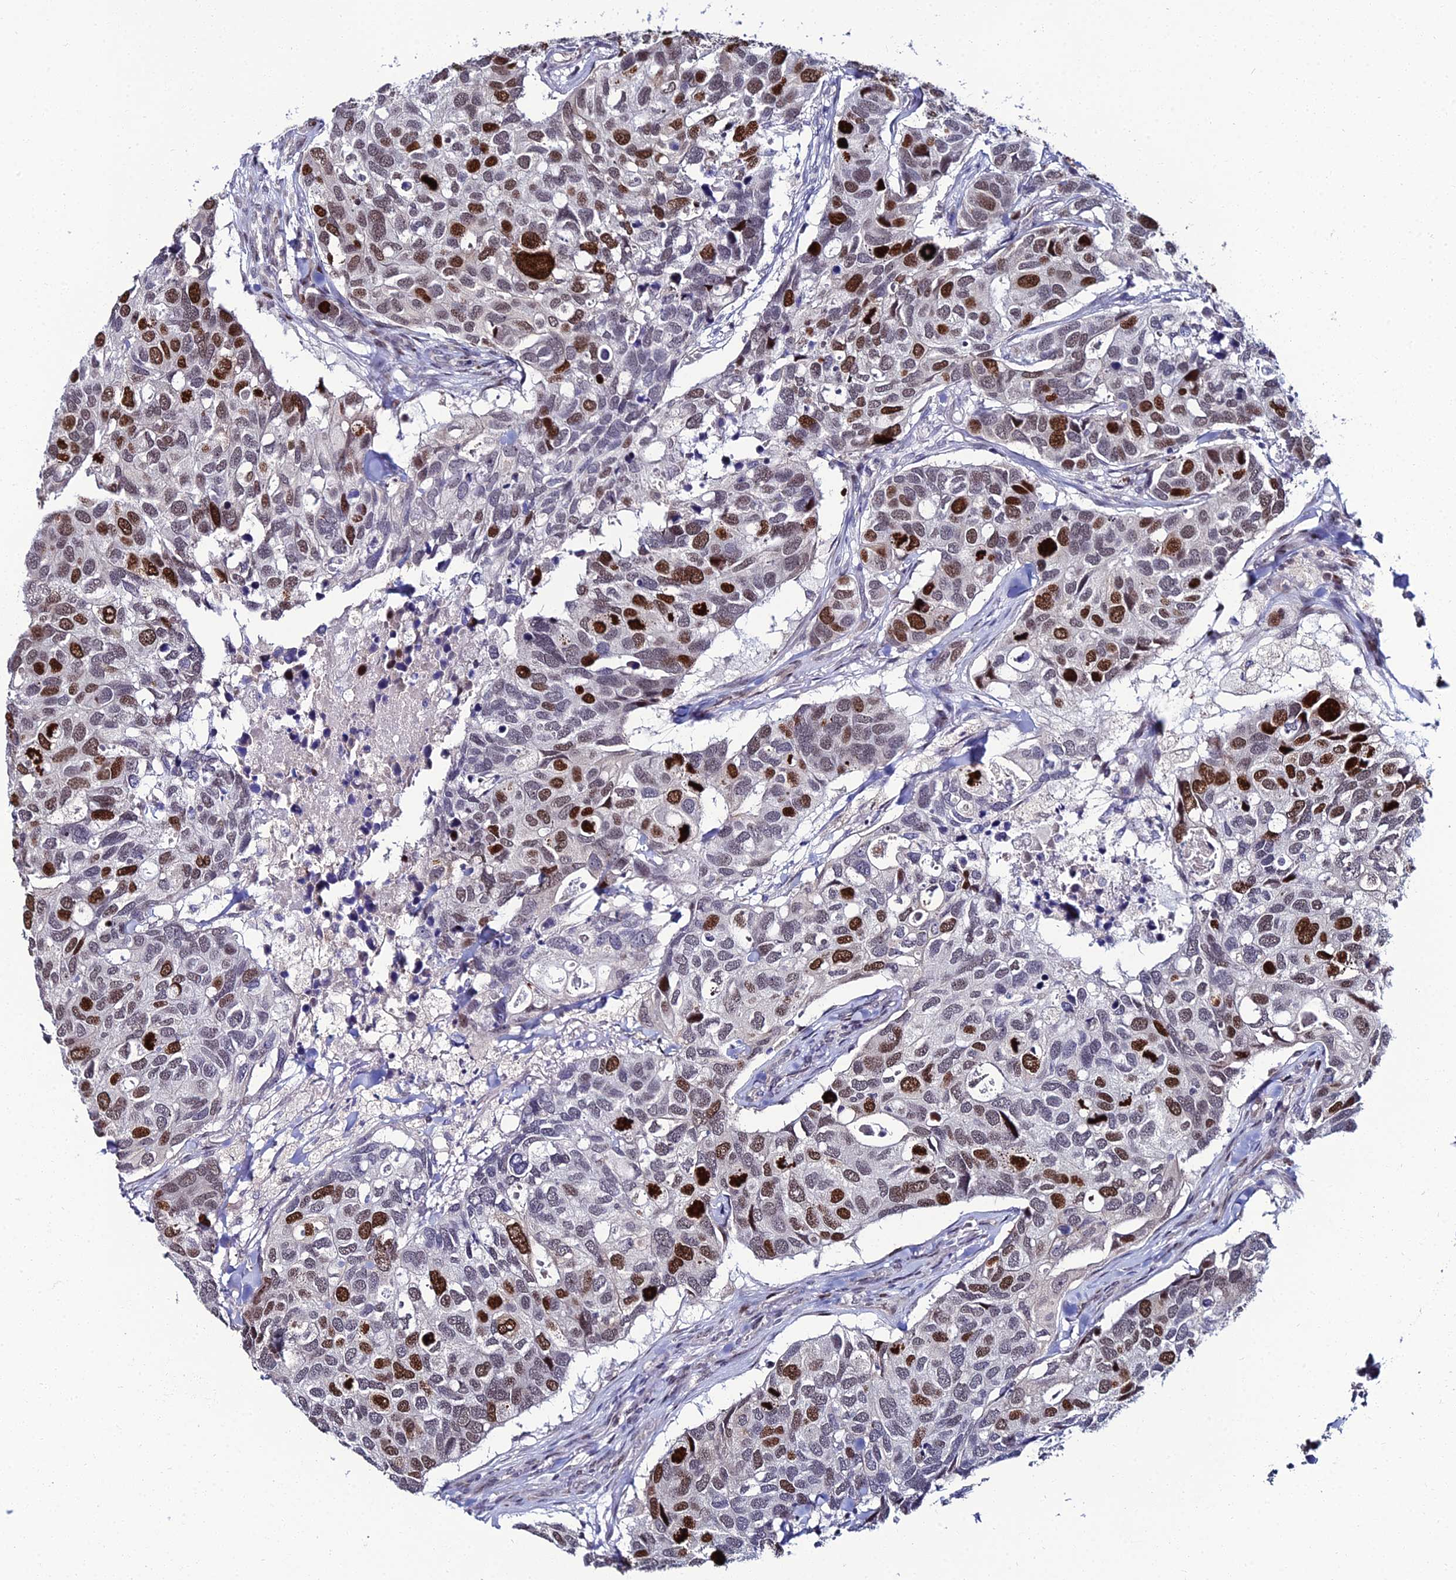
{"staining": {"intensity": "strong", "quantity": "25%-75%", "location": "nuclear"}, "tissue": "breast cancer", "cell_type": "Tumor cells", "image_type": "cancer", "snomed": [{"axis": "morphology", "description": "Duct carcinoma"}, {"axis": "topography", "description": "Breast"}], "caption": "Immunohistochemistry image of neoplastic tissue: breast infiltrating ductal carcinoma stained using immunohistochemistry demonstrates high levels of strong protein expression localized specifically in the nuclear of tumor cells, appearing as a nuclear brown color.", "gene": "TAF9B", "patient": {"sex": "female", "age": 83}}